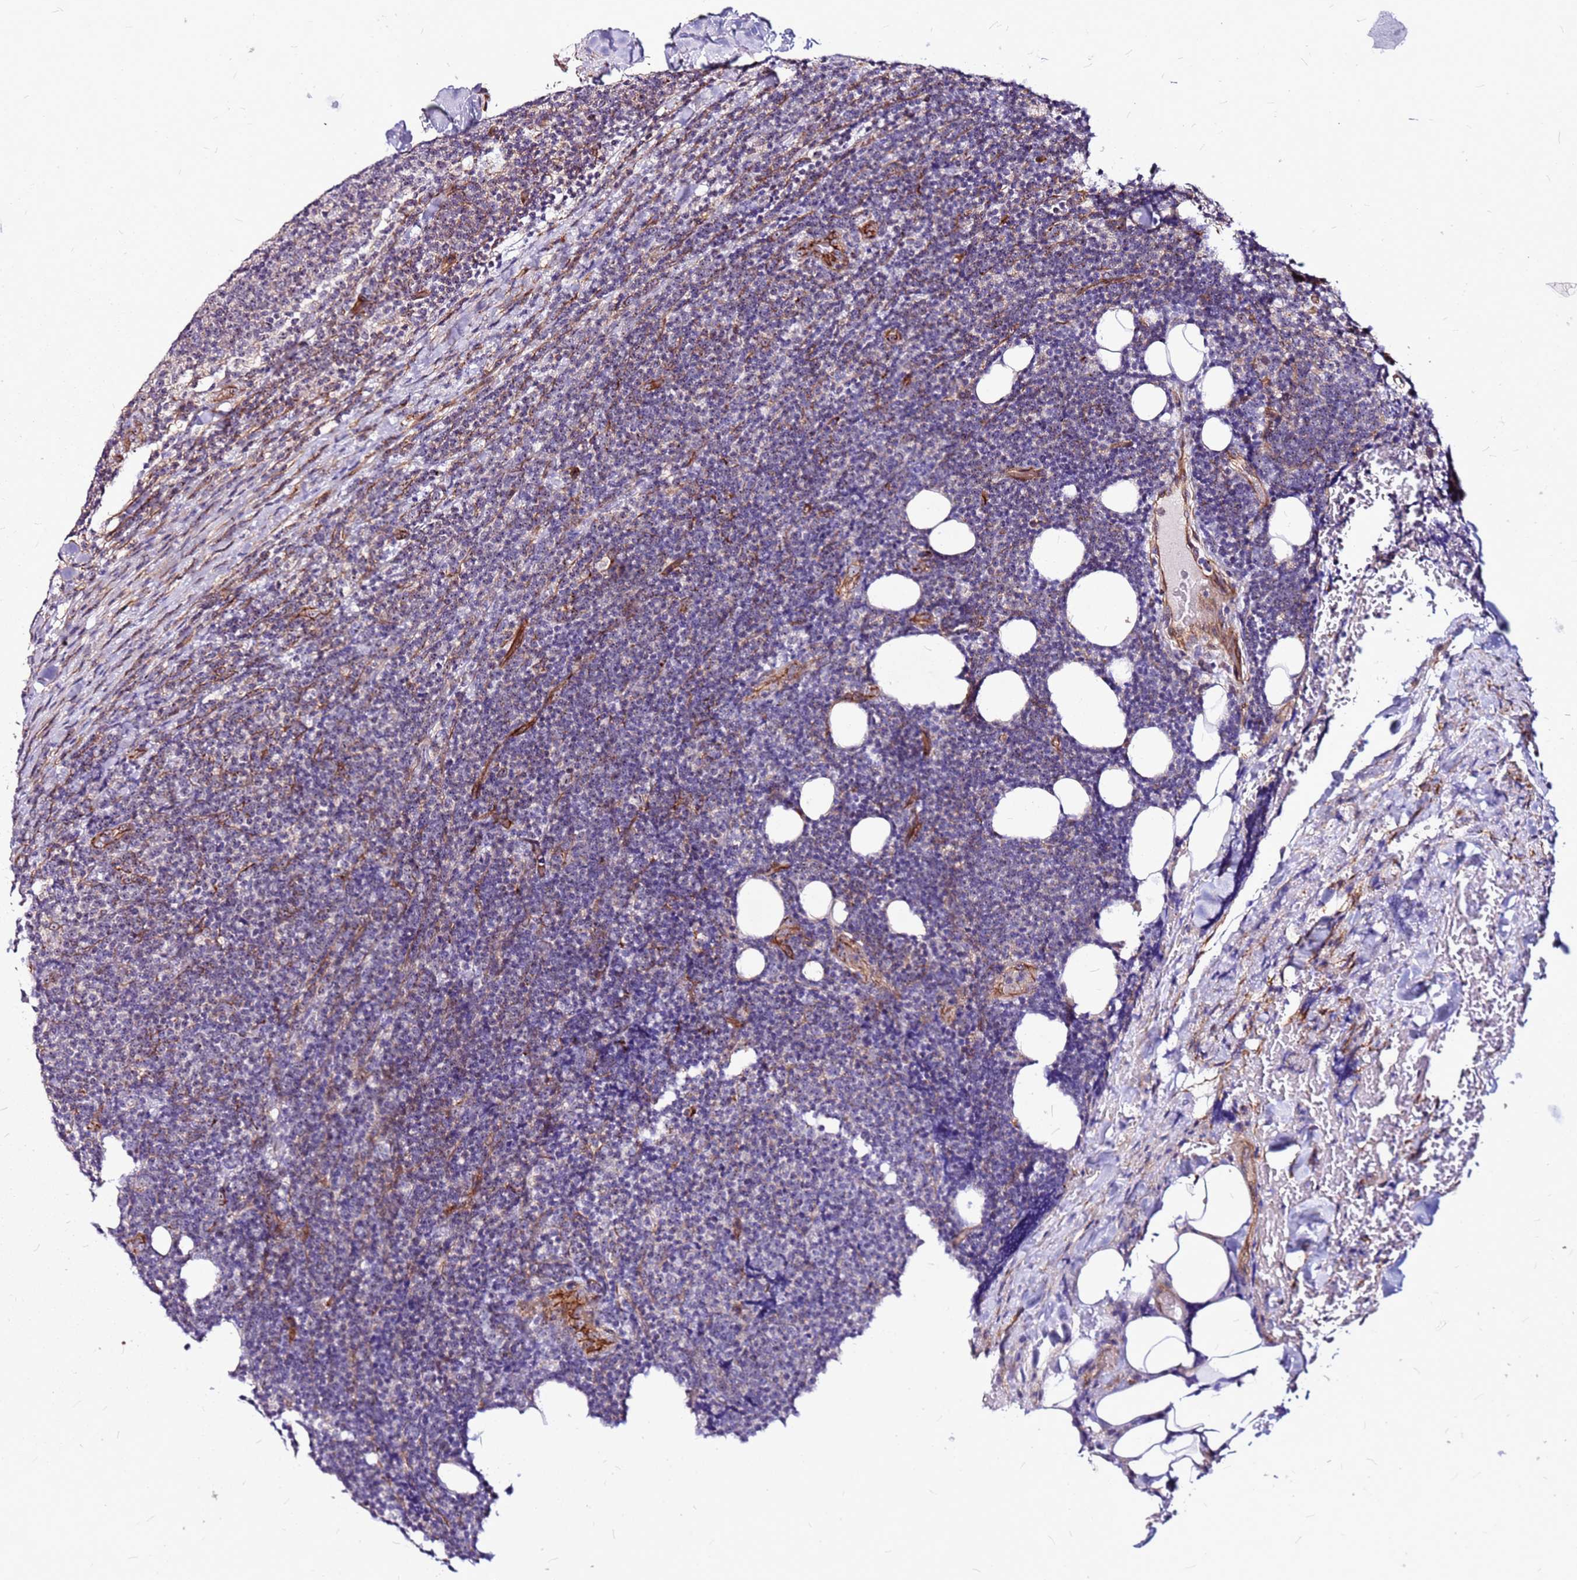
{"staining": {"intensity": "negative", "quantity": "none", "location": "none"}, "tissue": "lymphoma", "cell_type": "Tumor cells", "image_type": "cancer", "snomed": [{"axis": "morphology", "description": "Malignant lymphoma, non-Hodgkin's type, Low grade"}, {"axis": "topography", "description": "Lymph node"}], "caption": "Immunohistochemistry (IHC) of human lymphoma displays no staining in tumor cells.", "gene": "TOPAZ1", "patient": {"sex": "male", "age": 66}}